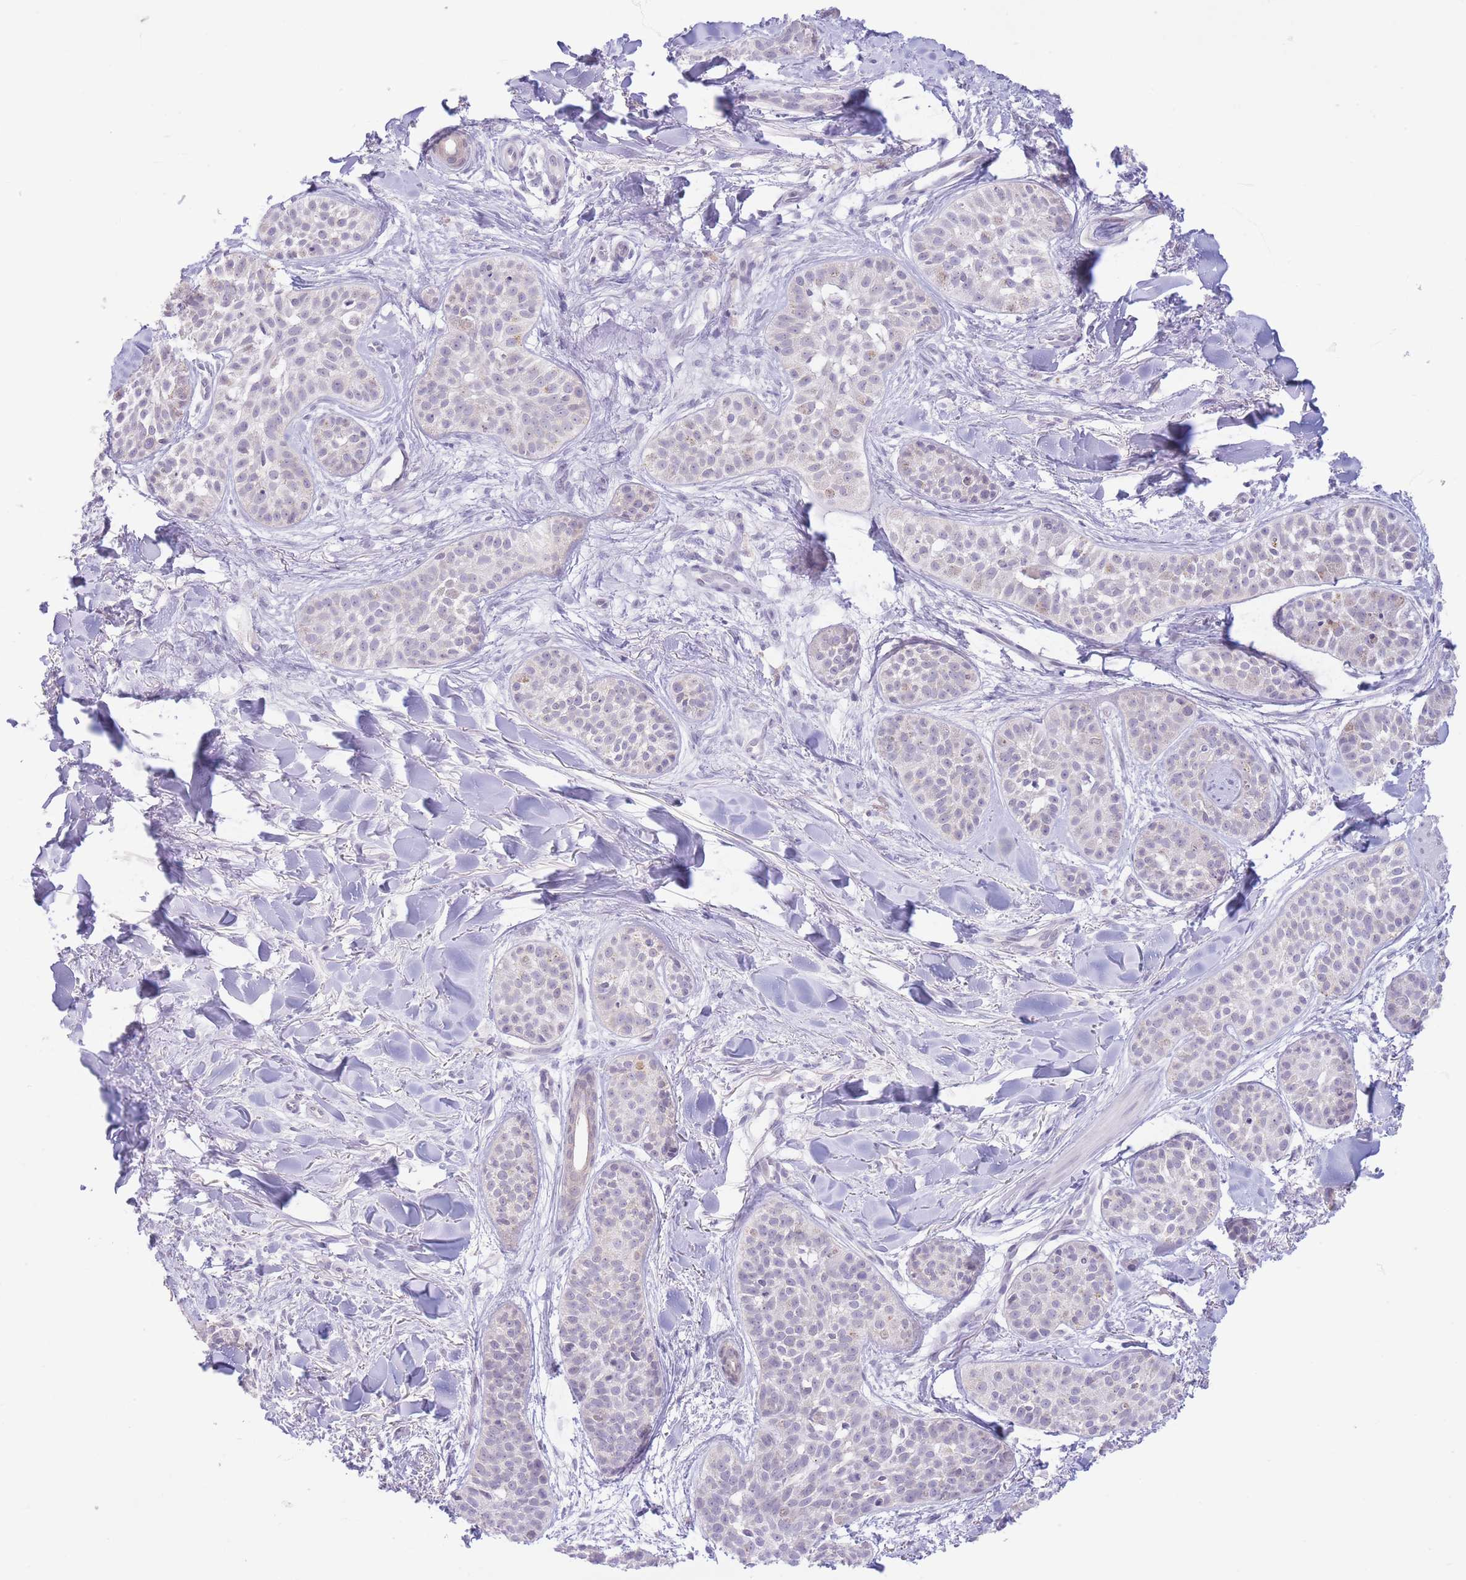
{"staining": {"intensity": "negative", "quantity": "none", "location": "none"}, "tissue": "skin cancer", "cell_type": "Tumor cells", "image_type": "cancer", "snomed": [{"axis": "morphology", "description": "Basal cell carcinoma"}, {"axis": "topography", "description": "Skin"}], "caption": "DAB immunohistochemical staining of basal cell carcinoma (skin) shows no significant positivity in tumor cells.", "gene": "LCLAT1", "patient": {"sex": "male", "age": 52}}